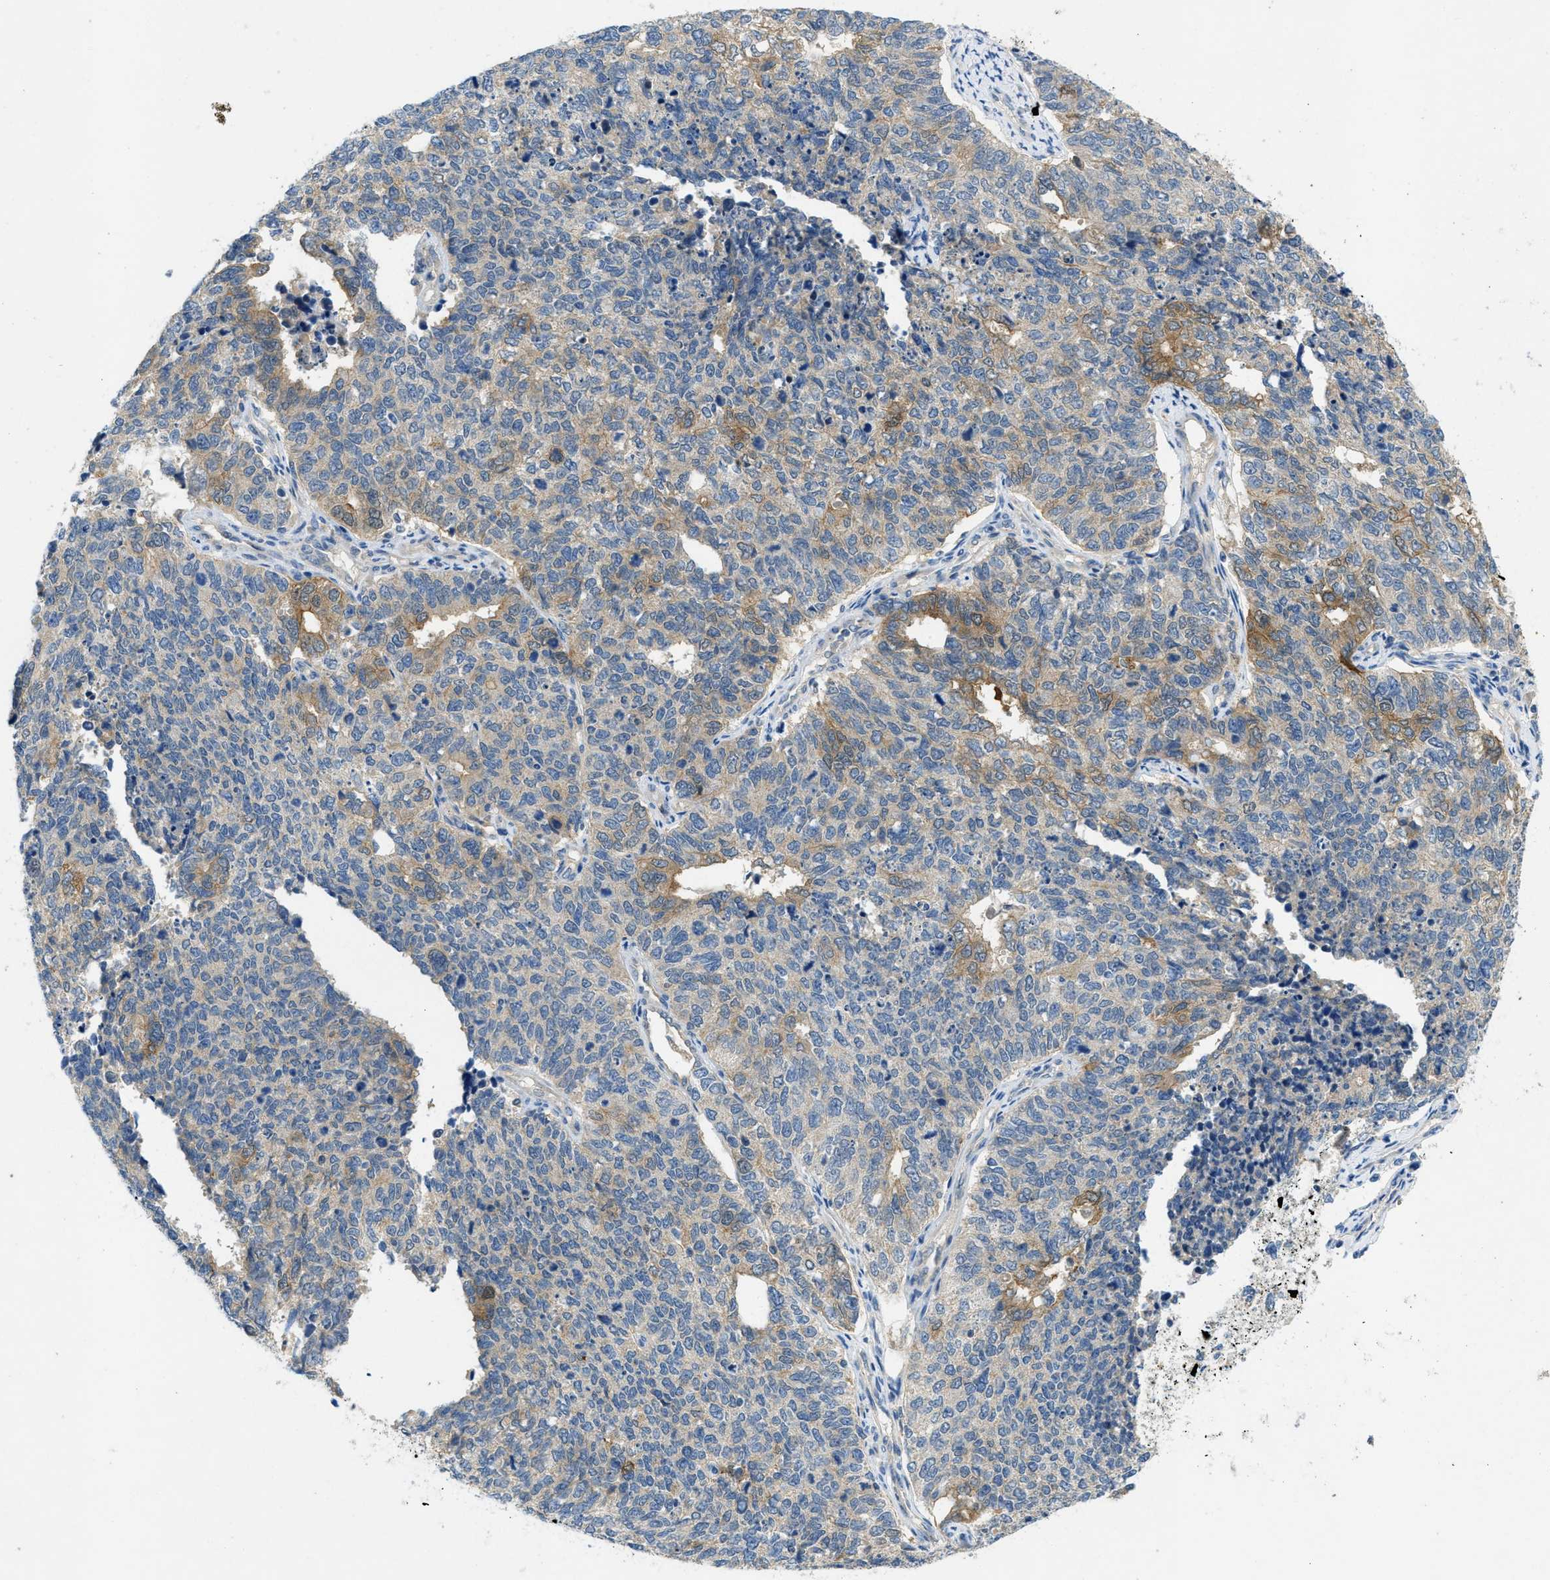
{"staining": {"intensity": "moderate", "quantity": "<25%", "location": "cytoplasmic/membranous"}, "tissue": "cervical cancer", "cell_type": "Tumor cells", "image_type": "cancer", "snomed": [{"axis": "morphology", "description": "Squamous cell carcinoma, NOS"}, {"axis": "topography", "description": "Cervix"}], "caption": "Approximately <25% of tumor cells in squamous cell carcinoma (cervical) reveal moderate cytoplasmic/membranous protein expression as visualized by brown immunohistochemical staining.", "gene": "RIPK2", "patient": {"sex": "female", "age": 63}}